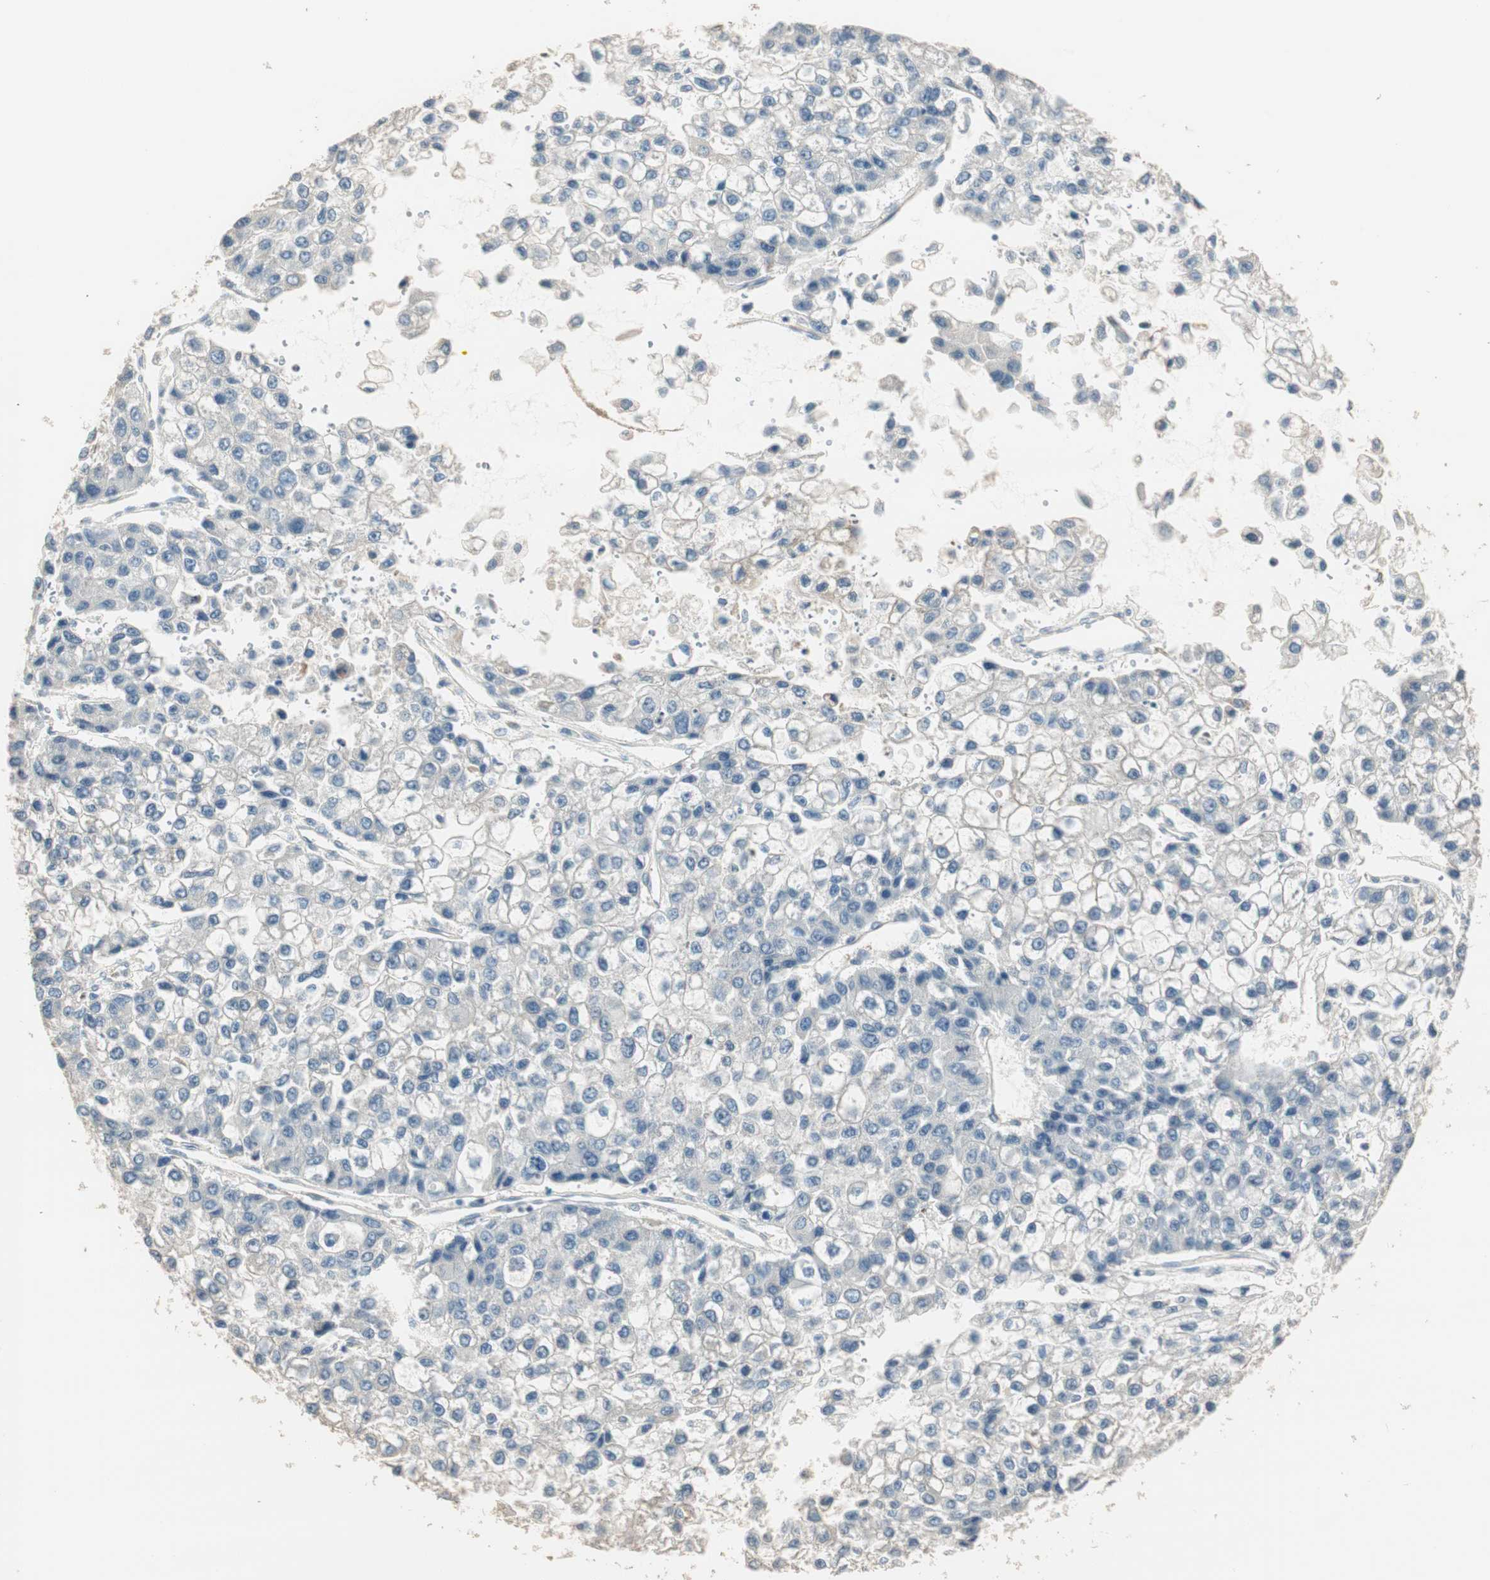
{"staining": {"intensity": "negative", "quantity": "none", "location": "none"}, "tissue": "liver cancer", "cell_type": "Tumor cells", "image_type": "cancer", "snomed": [{"axis": "morphology", "description": "Carcinoma, Hepatocellular, NOS"}, {"axis": "topography", "description": "Liver"}], "caption": "There is no significant staining in tumor cells of liver cancer.", "gene": "TASOR", "patient": {"sex": "female", "age": 66}}